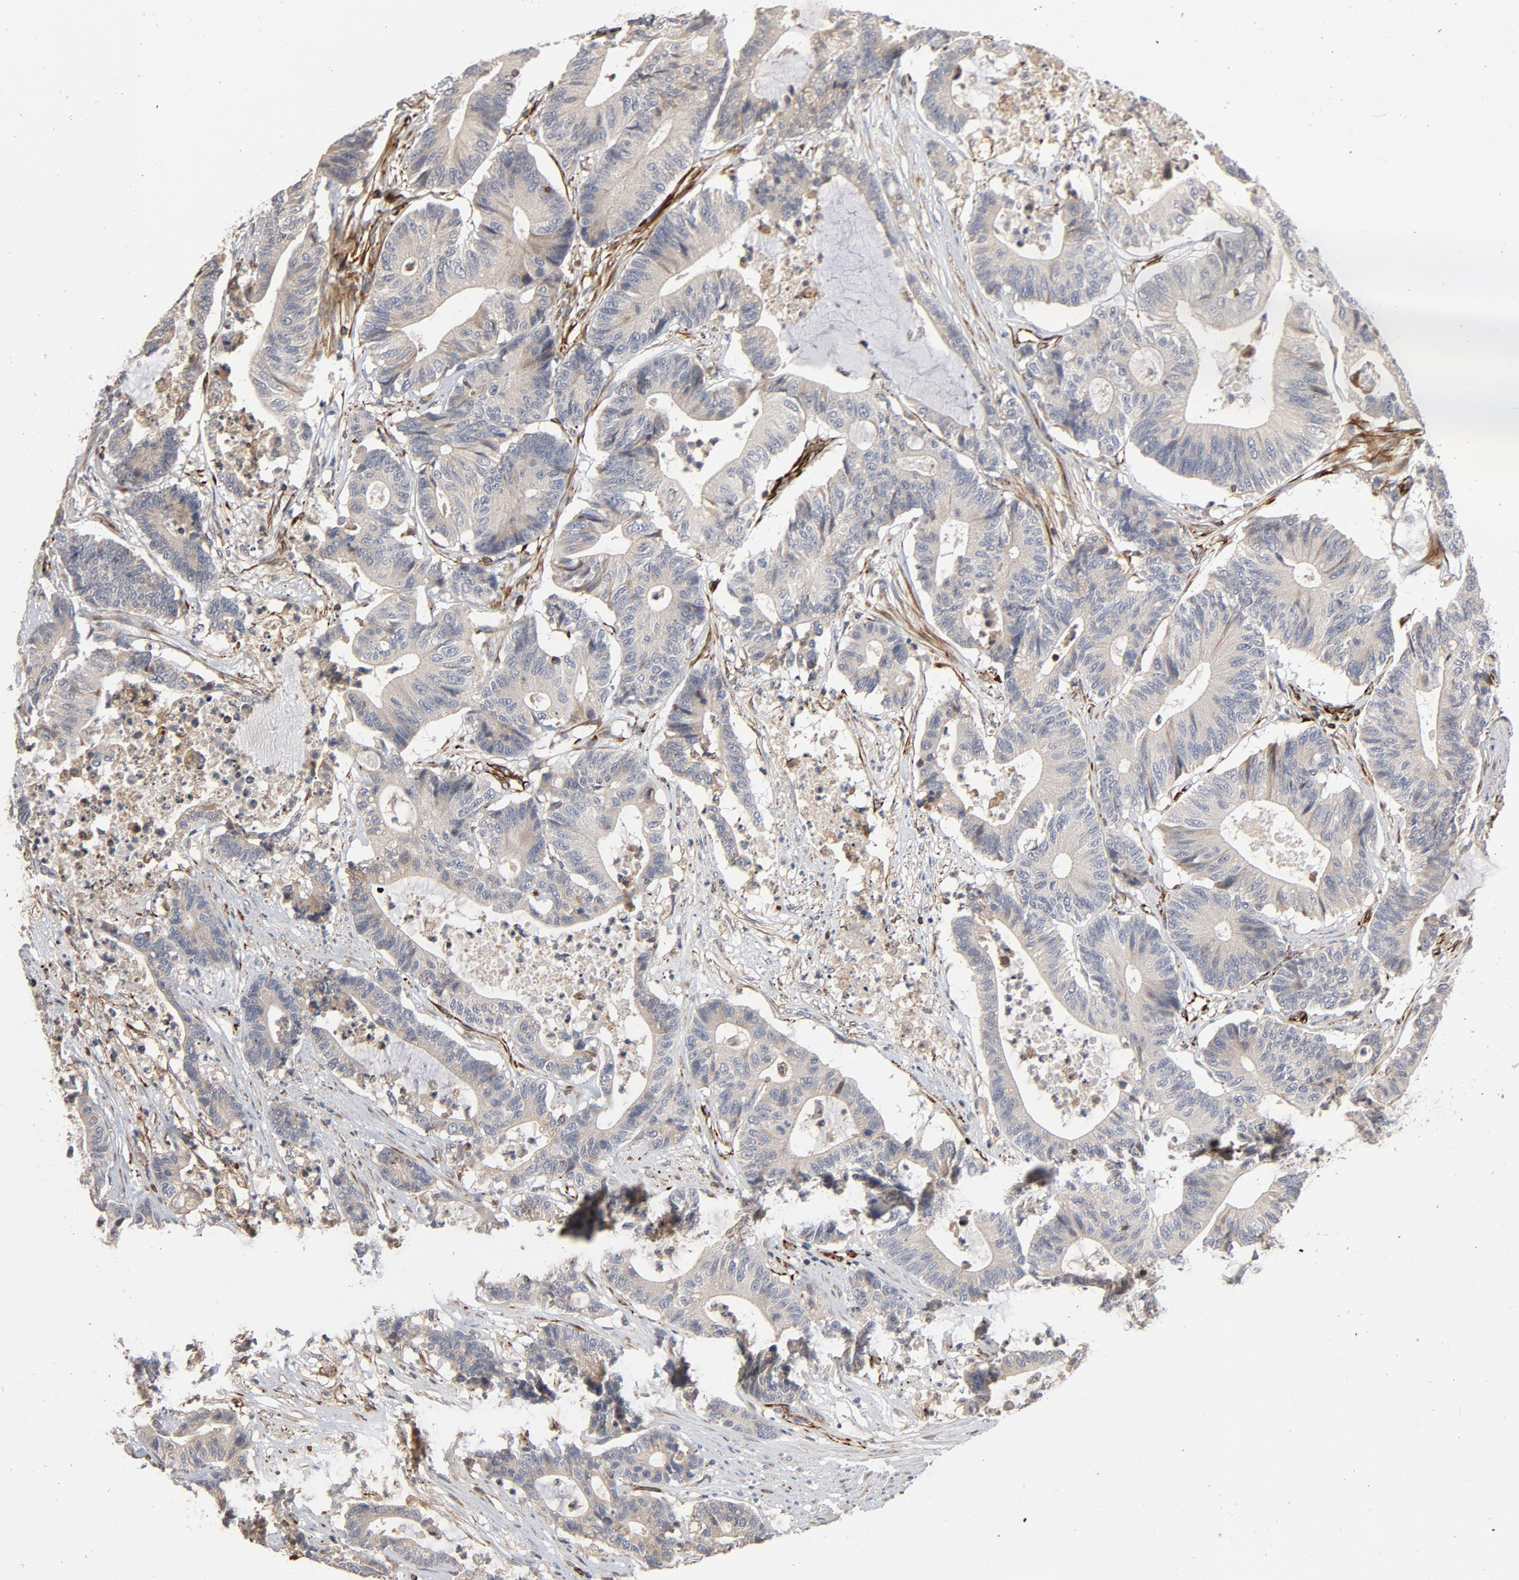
{"staining": {"intensity": "weak", "quantity": ">75%", "location": "cytoplasmic/membranous"}, "tissue": "colorectal cancer", "cell_type": "Tumor cells", "image_type": "cancer", "snomed": [{"axis": "morphology", "description": "Adenocarcinoma, NOS"}, {"axis": "topography", "description": "Colon"}], "caption": "A micrograph of human colorectal cancer stained for a protein reveals weak cytoplasmic/membranous brown staining in tumor cells.", "gene": "FAM118A", "patient": {"sex": "female", "age": 84}}